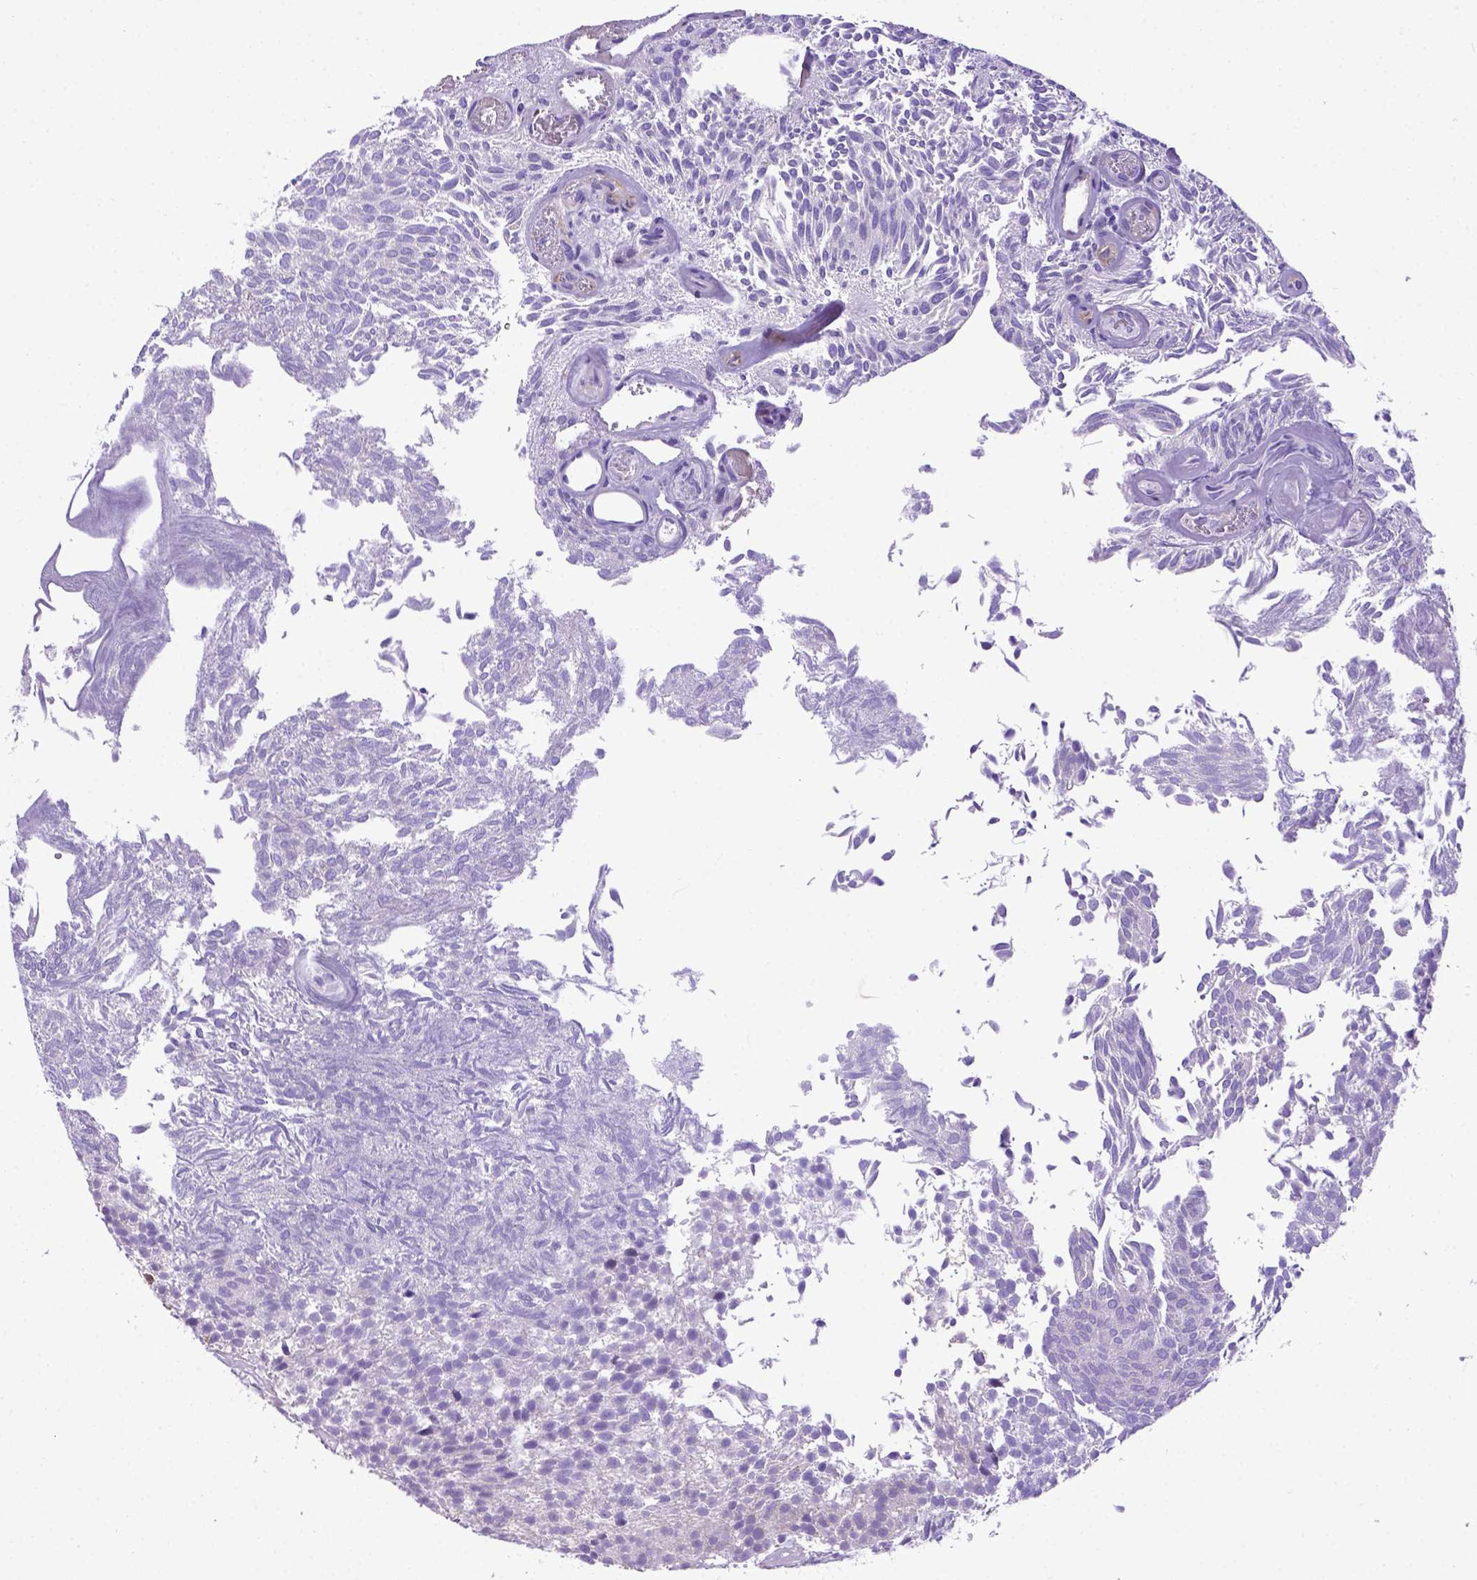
{"staining": {"intensity": "negative", "quantity": "none", "location": "none"}, "tissue": "urothelial cancer", "cell_type": "Tumor cells", "image_type": "cancer", "snomed": [{"axis": "morphology", "description": "Urothelial carcinoma, Low grade"}, {"axis": "topography", "description": "Urinary bladder"}], "caption": "High power microscopy micrograph of an immunohistochemistry micrograph of urothelial cancer, revealing no significant positivity in tumor cells. Brightfield microscopy of IHC stained with DAB (3,3'-diaminobenzidine) (brown) and hematoxylin (blue), captured at high magnification.", "gene": "ADAM12", "patient": {"sex": "male", "age": 77}}